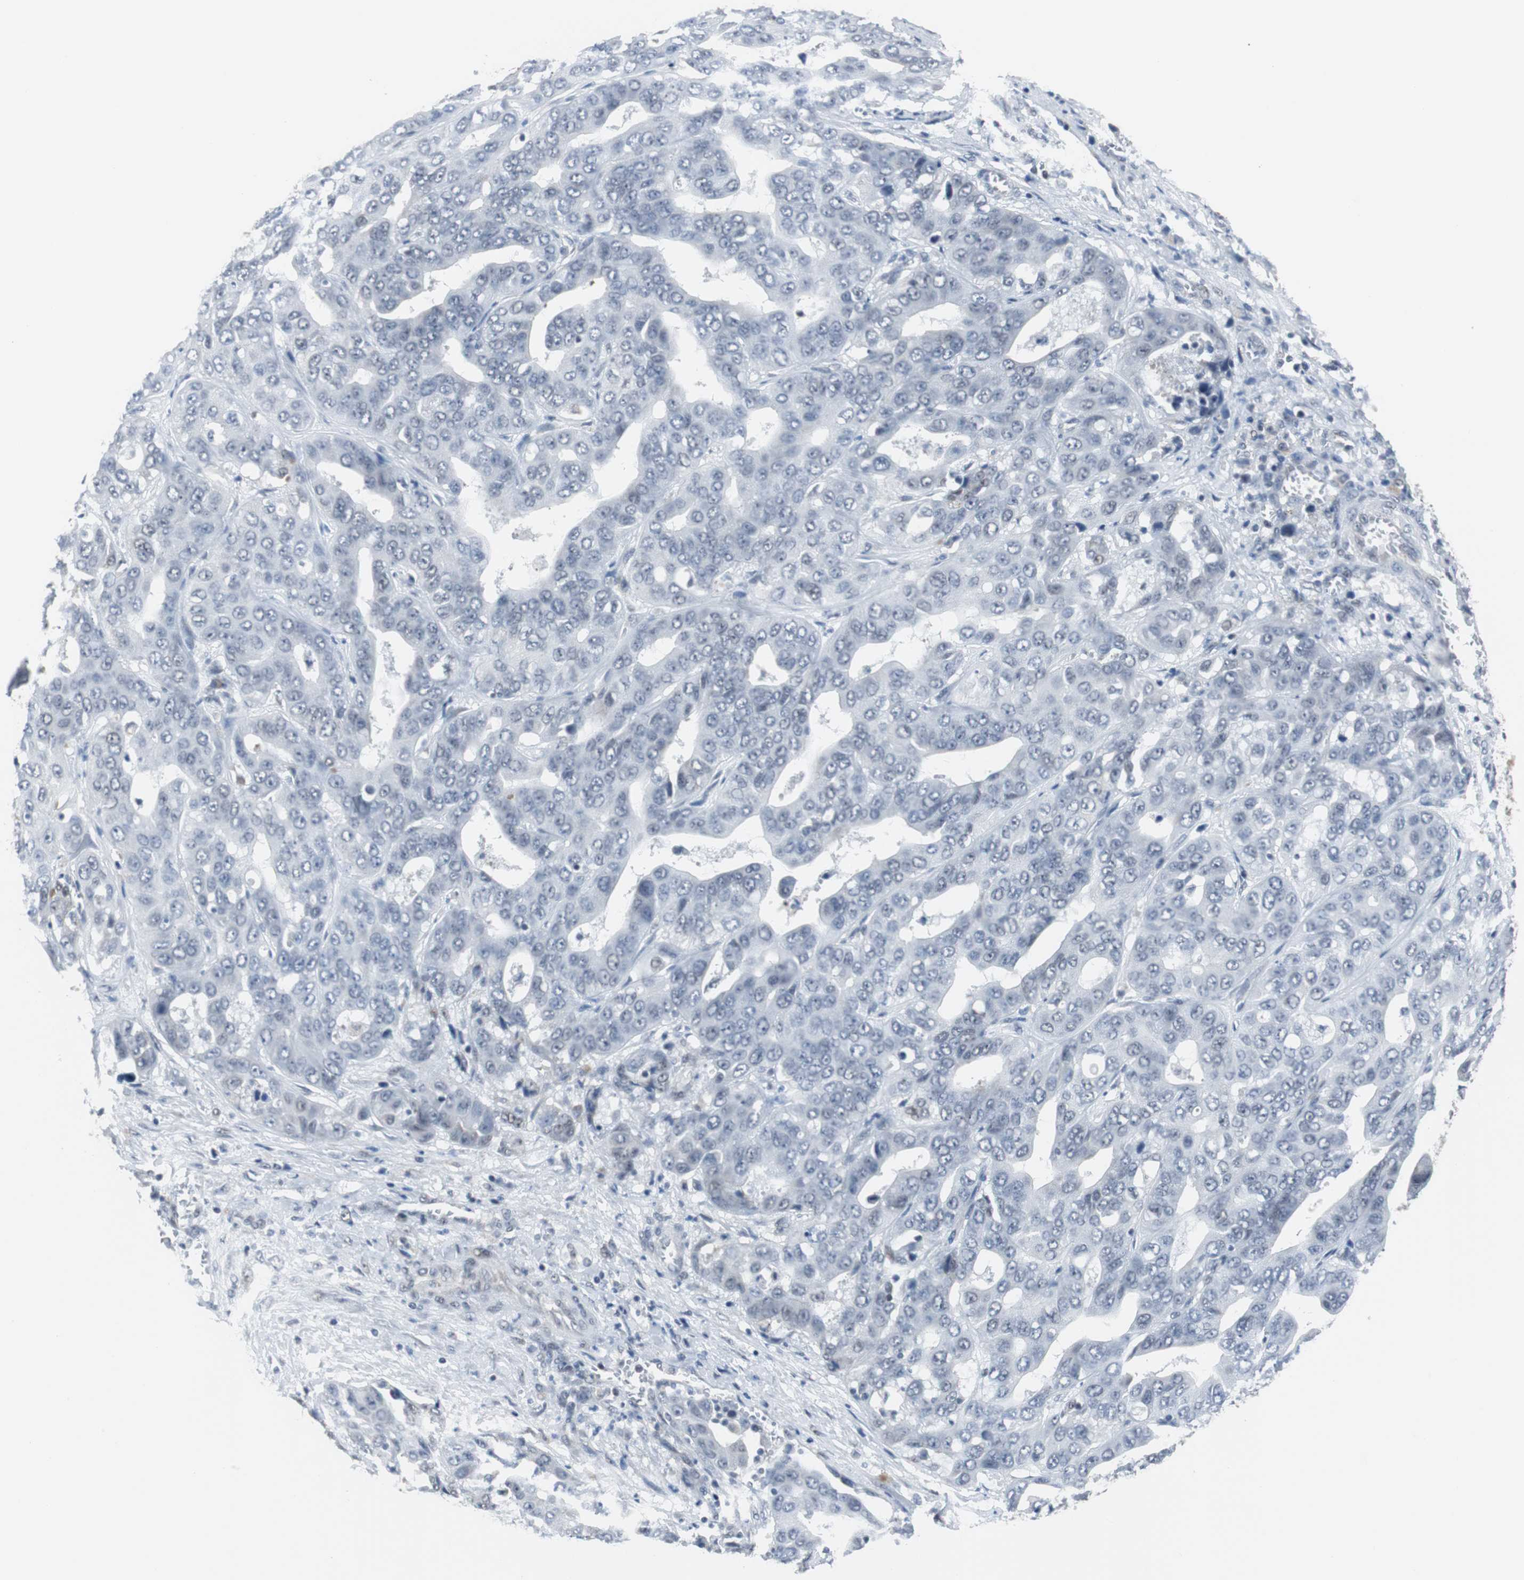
{"staining": {"intensity": "negative", "quantity": "none", "location": "none"}, "tissue": "liver cancer", "cell_type": "Tumor cells", "image_type": "cancer", "snomed": [{"axis": "morphology", "description": "Cholangiocarcinoma"}, {"axis": "topography", "description": "Liver"}], "caption": "An immunohistochemistry (IHC) photomicrograph of liver cancer is shown. There is no staining in tumor cells of liver cancer. Nuclei are stained in blue.", "gene": "ZHX2", "patient": {"sex": "female", "age": 52}}